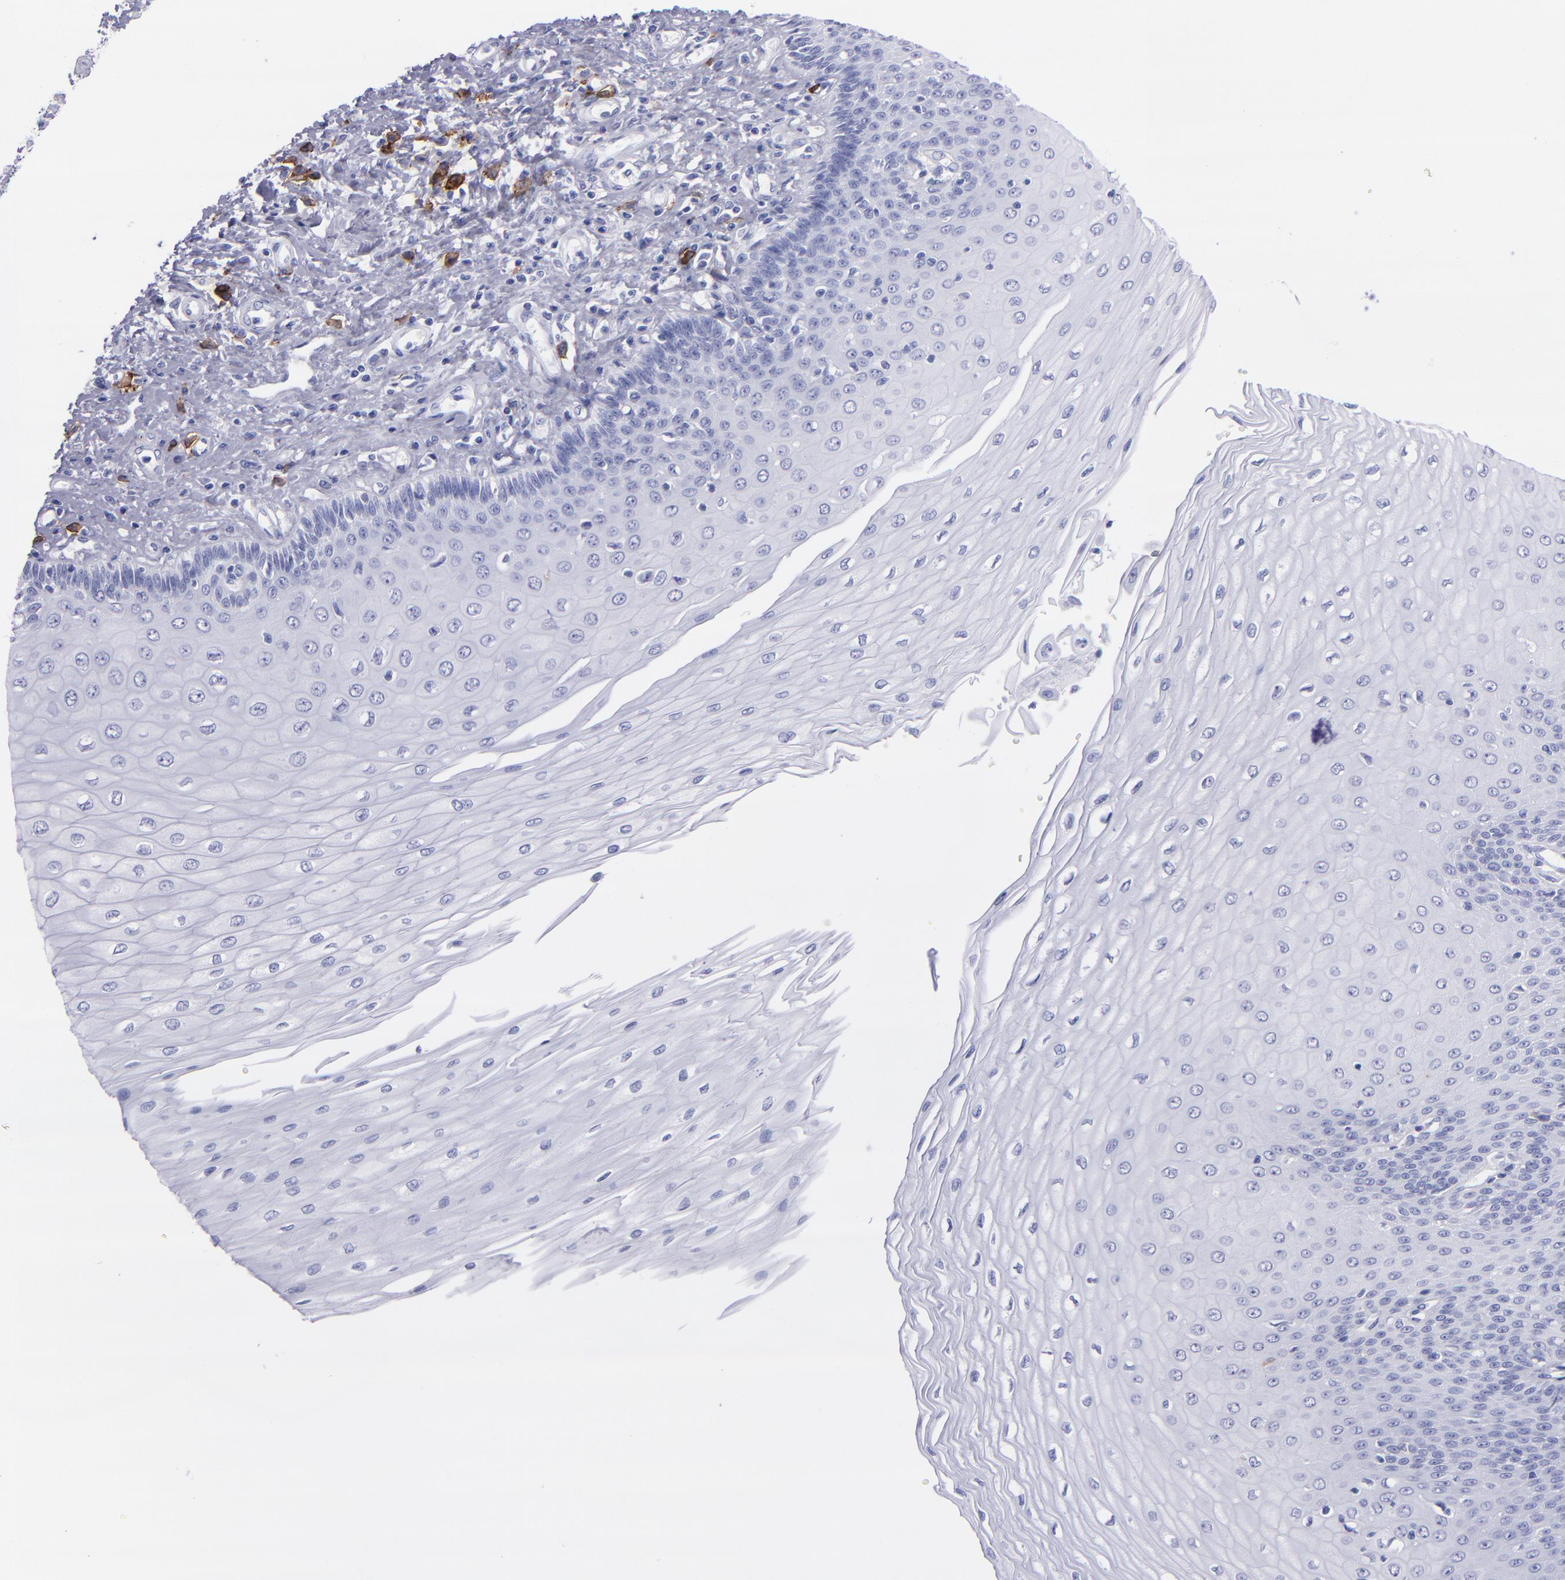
{"staining": {"intensity": "negative", "quantity": "none", "location": "none"}, "tissue": "esophagus", "cell_type": "Squamous epithelial cells", "image_type": "normal", "snomed": [{"axis": "morphology", "description": "Normal tissue, NOS"}, {"axis": "topography", "description": "Esophagus"}], "caption": "This photomicrograph is of benign esophagus stained with immunohistochemistry (IHC) to label a protein in brown with the nuclei are counter-stained blue. There is no staining in squamous epithelial cells. (Stains: DAB immunohistochemistry (IHC) with hematoxylin counter stain, Microscopy: brightfield microscopy at high magnification).", "gene": "CD38", "patient": {"sex": "male", "age": 70}}